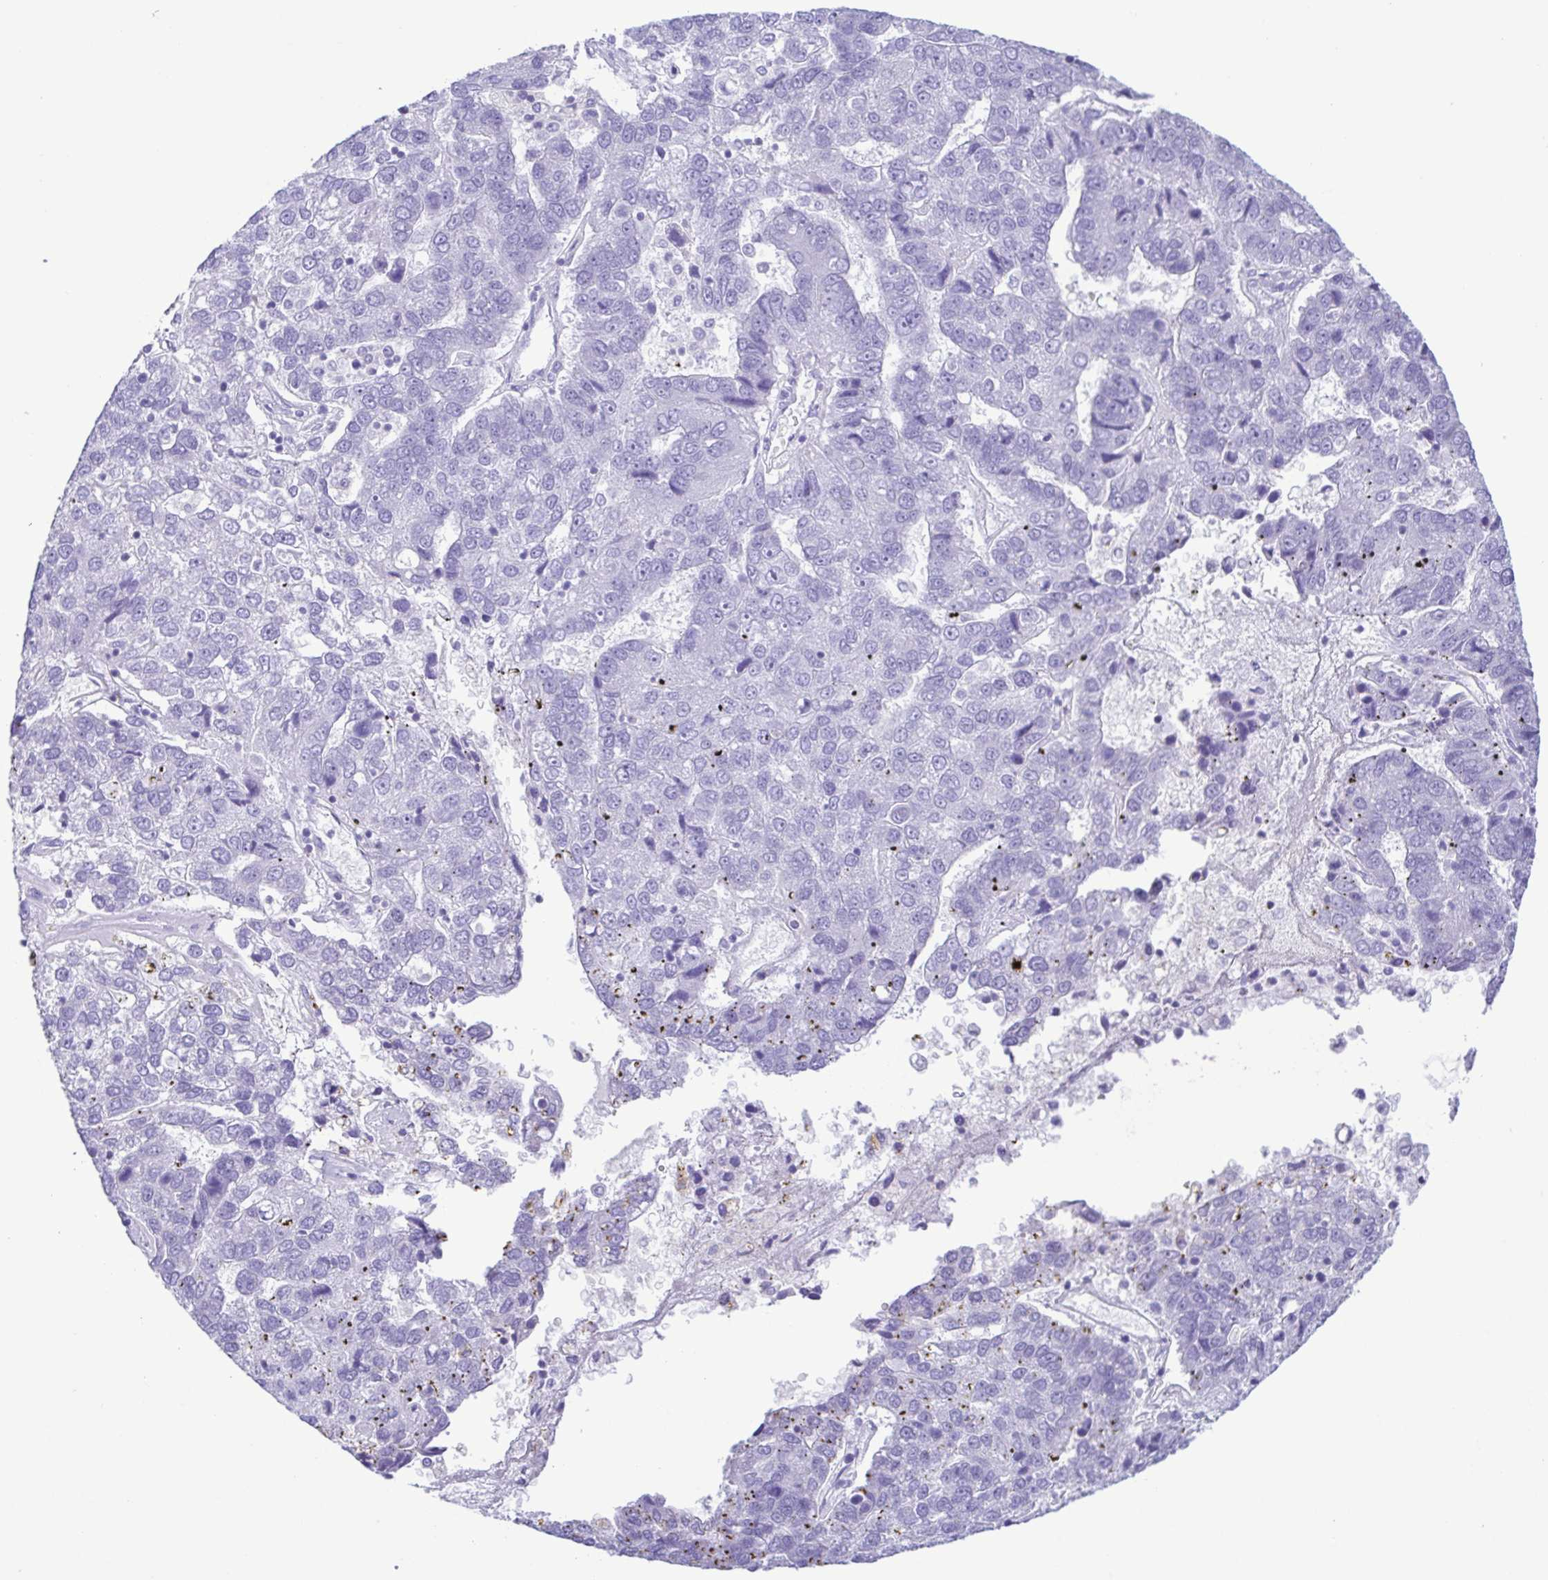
{"staining": {"intensity": "negative", "quantity": "none", "location": "none"}, "tissue": "pancreatic cancer", "cell_type": "Tumor cells", "image_type": "cancer", "snomed": [{"axis": "morphology", "description": "Adenocarcinoma, NOS"}, {"axis": "topography", "description": "Pancreas"}], "caption": "IHC of human pancreatic cancer shows no positivity in tumor cells.", "gene": "GPR182", "patient": {"sex": "female", "age": 61}}